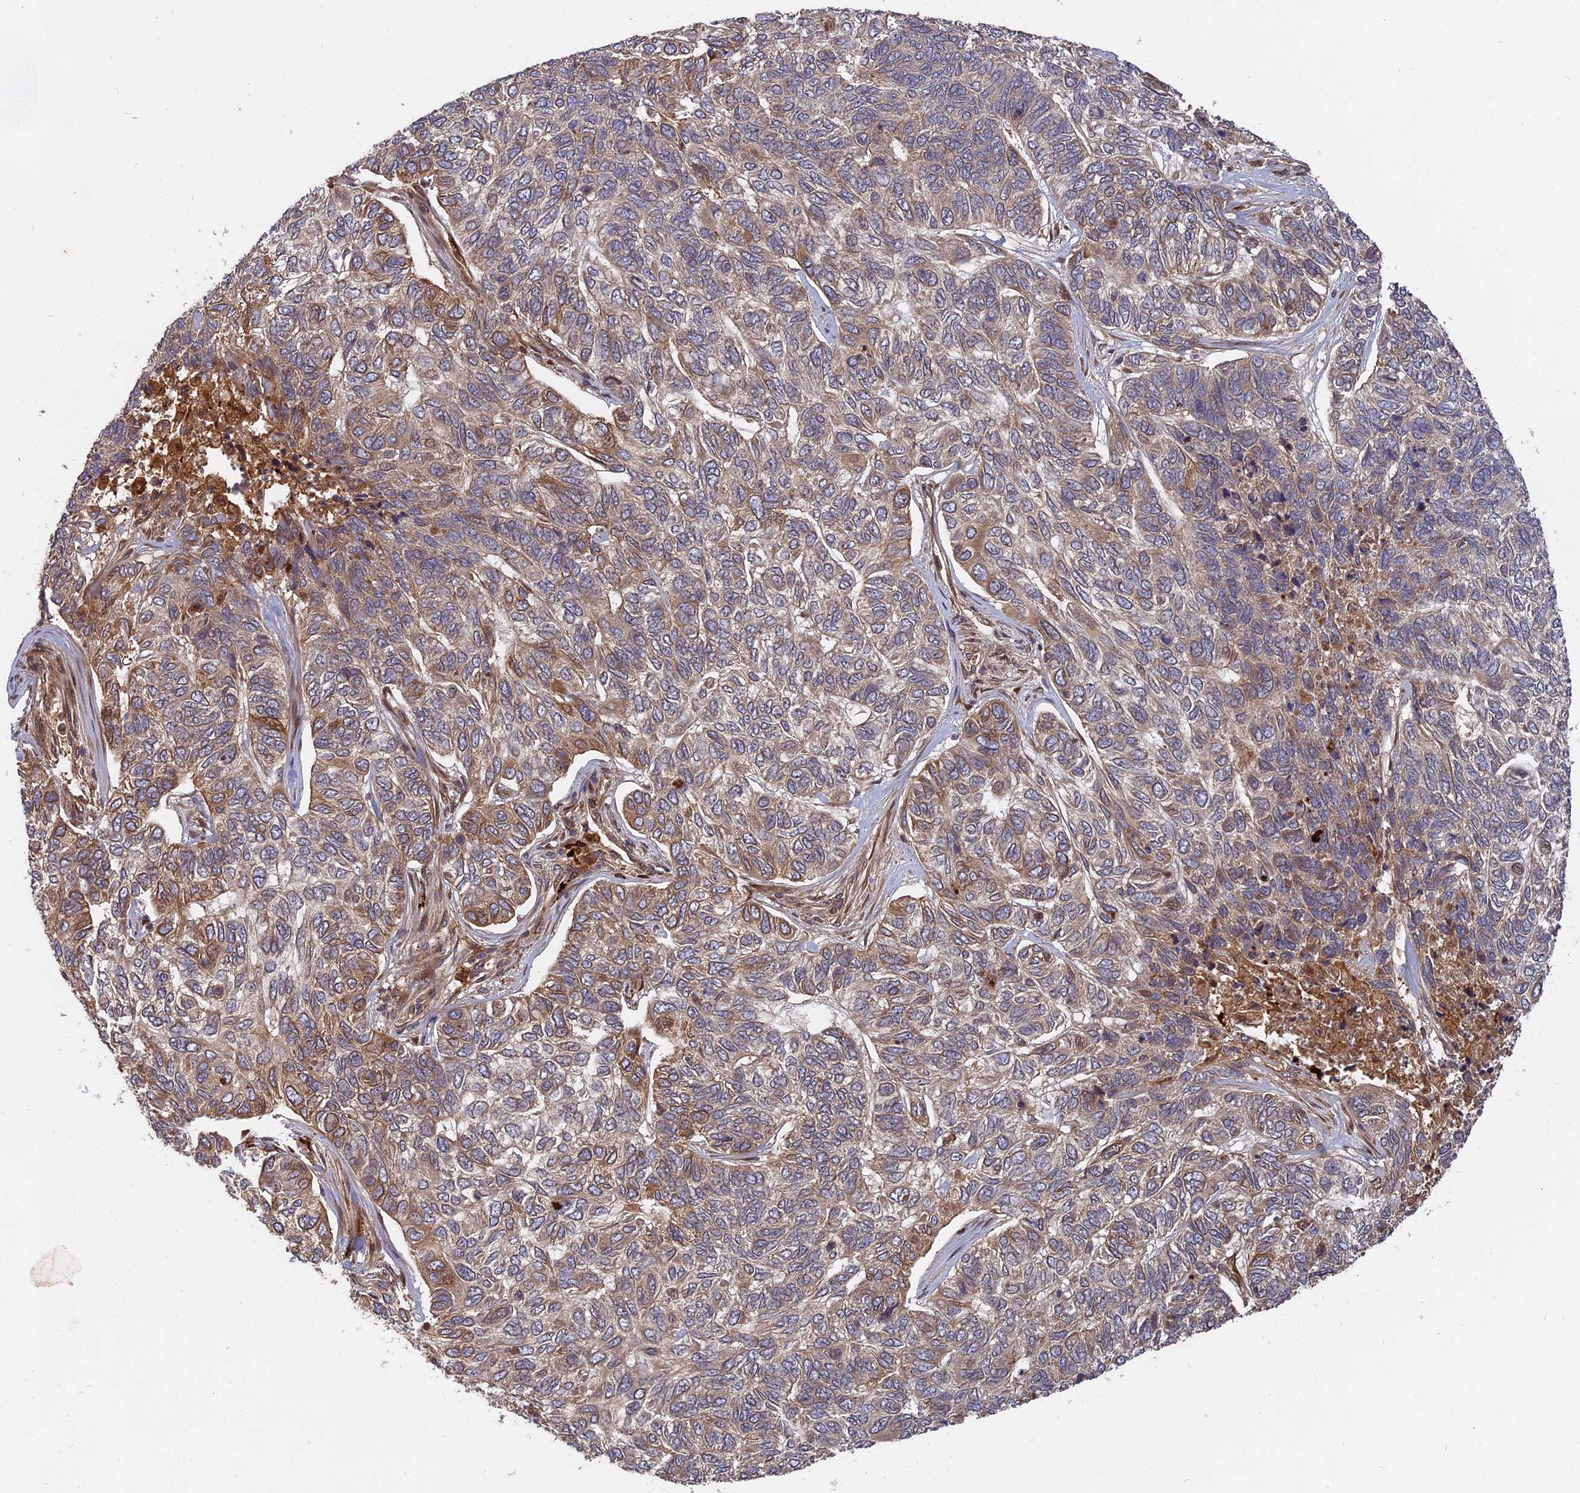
{"staining": {"intensity": "moderate", "quantity": "<25%", "location": "cytoplasmic/membranous"}, "tissue": "skin cancer", "cell_type": "Tumor cells", "image_type": "cancer", "snomed": [{"axis": "morphology", "description": "Basal cell carcinoma"}, {"axis": "topography", "description": "Skin"}], "caption": "Immunohistochemistry histopathology image of skin cancer stained for a protein (brown), which exhibits low levels of moderate cytoplasmic/membranous staining in about <25% of tumor cells.", "gene": "TMUB2", "patient": {"sex": "female", "age": 65}}